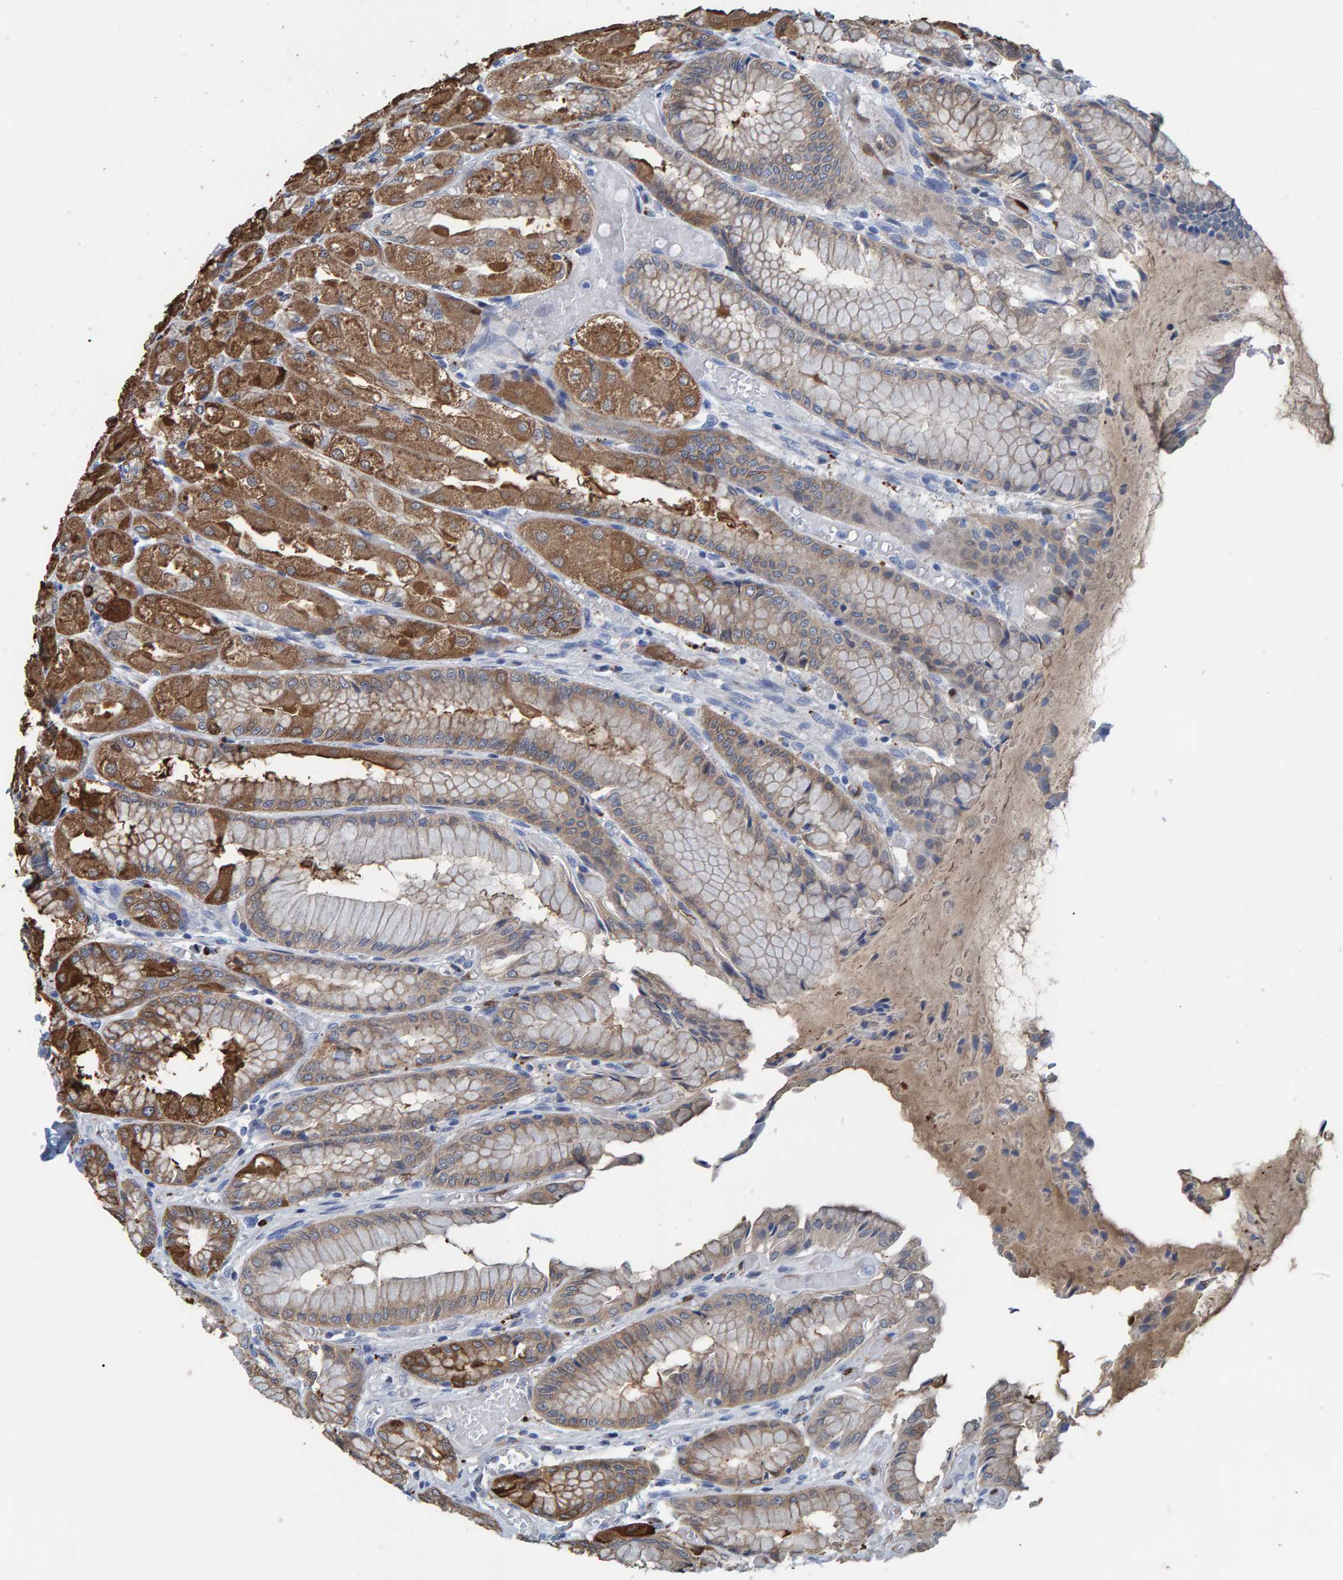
{"staining": {"intensity": "moderate", "quantity": ">75%", "location": "cytoplasmic/membranous"}, "tissue": "stomach", "cell_type": "Glandular cells", "image_type": "normal", "snomed": [{"axis": "morphology", "description": "Normal tissue, NOS"}, {"axis": "topography", "description": "Stomach, upper"}], "caption": "The photomicrograph shows immunohistochemical staining of normal stomach. There is moderate cytoplasmic/membranous expression is present in about >75% of glandular cells.", "gene": "IDO1", "patient": {"sex": "male", "age": 72}}